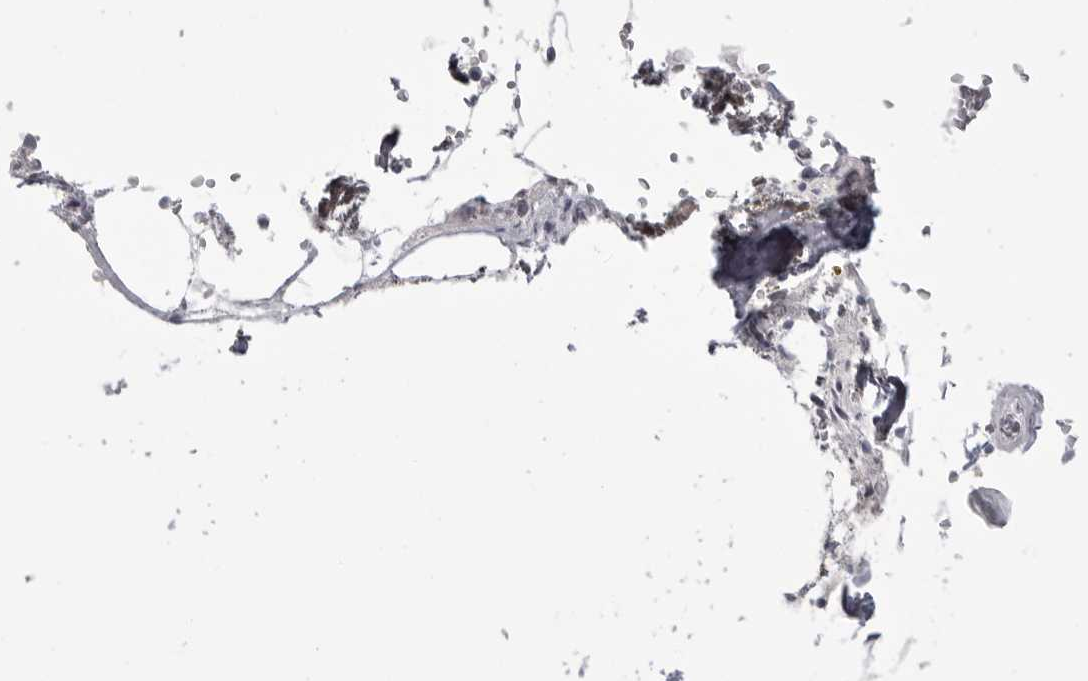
{"staining": {"intensity": "moderate", "quantity": "<25%", "location": "cytoplasmic/membranous"}, "tissue": "bone marrow", "cell_type": "Hematopoietic cells", "image_type": "normal", "snomed": [{"axis": "morphology", "description": "Normal tissue, NOS"}, {"axis": "topography", "description": "Bone marrow"}], "caption": "Approximately <25% of hematopoietic cells in benign human bone marrow display moderate cytoplasmic/membranous protein expression as visualized by brown immunohistochemical staining.", "gene": "TIMP1", "patient": {"sex": "male", "age": 70}}